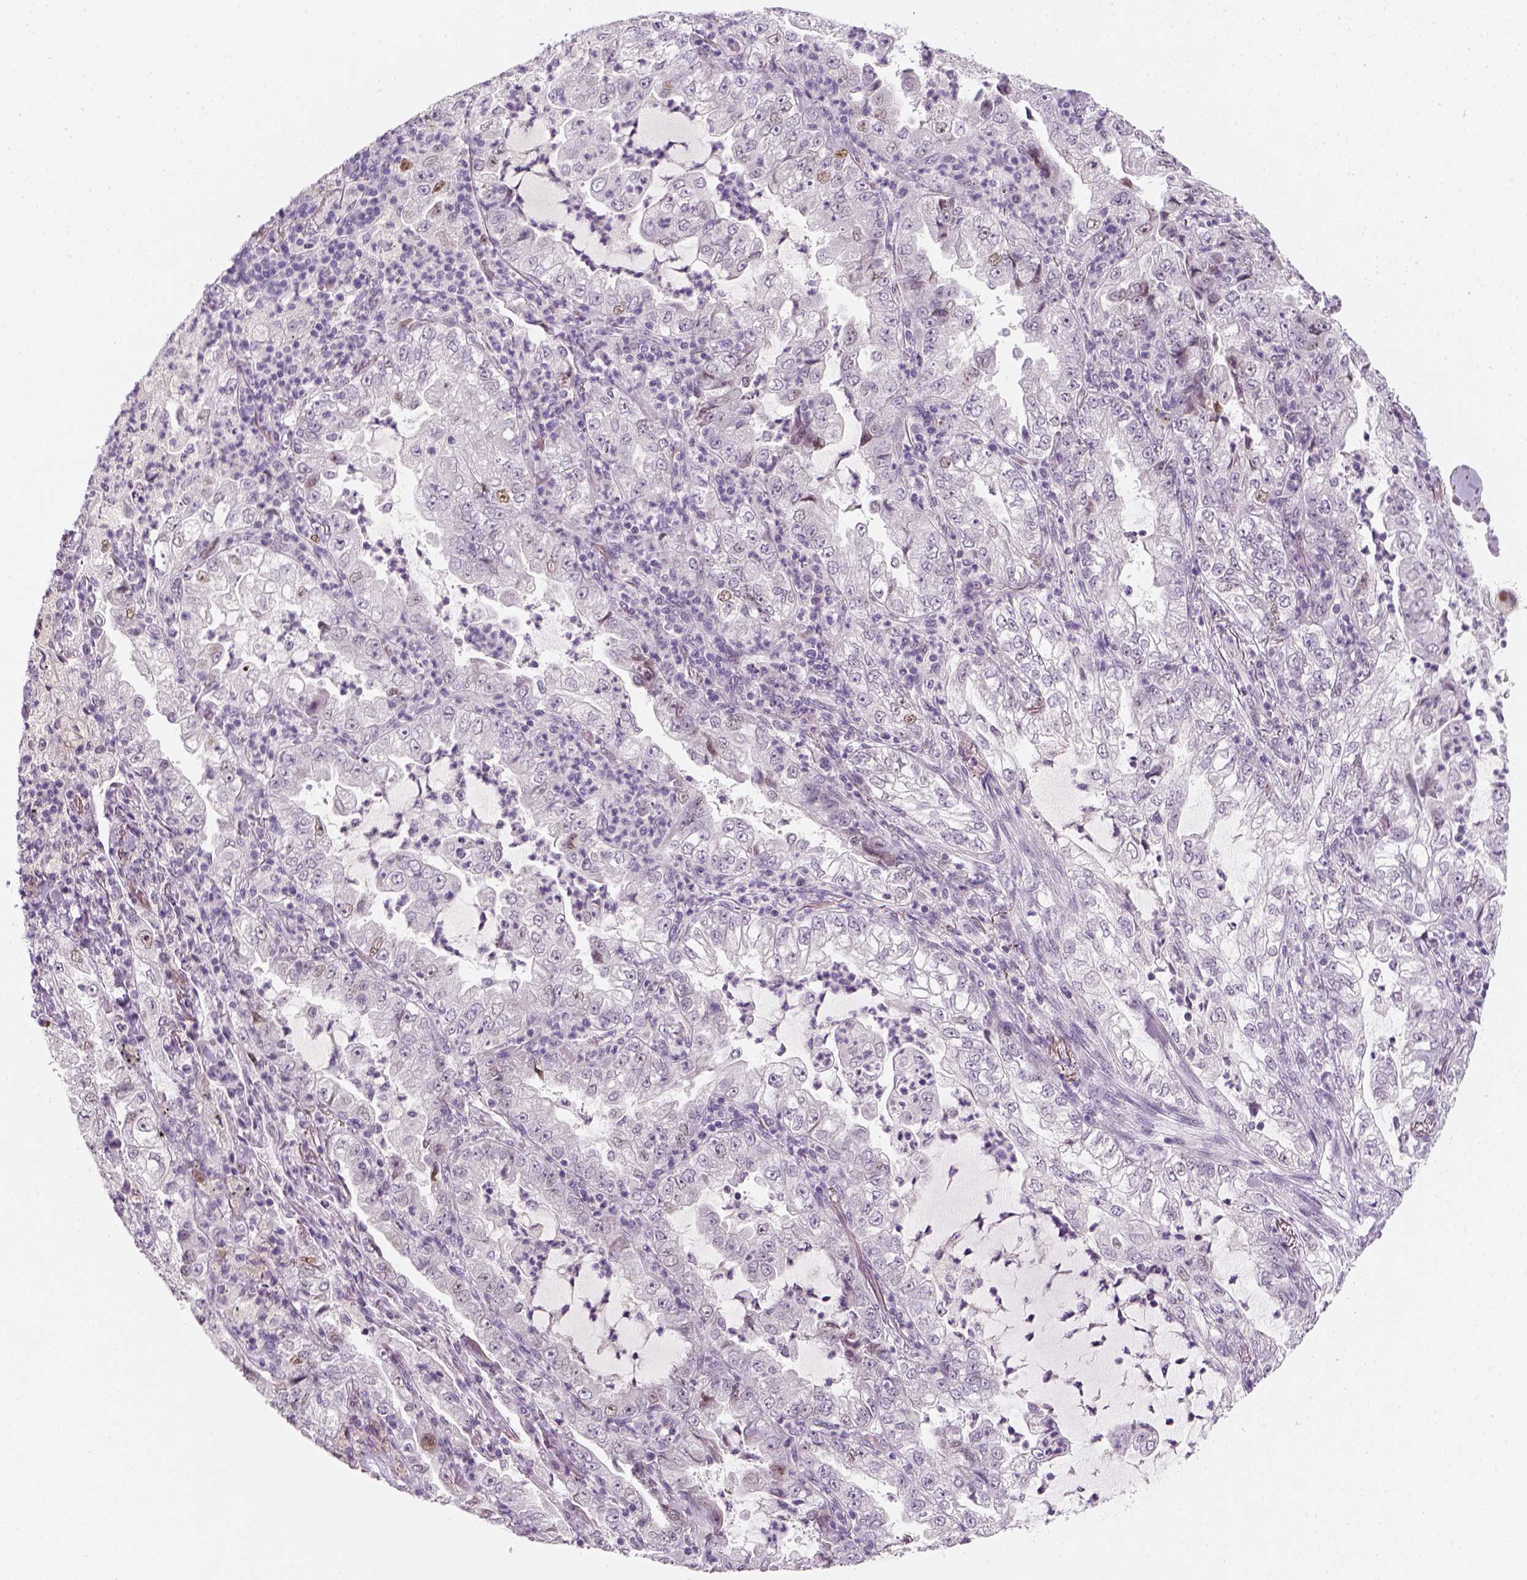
{"staining": {"intensity": "negative", "quantity": "none", "location": "none"}, "tissue": "lung cancer", "cell_type": "Tumor cells", "image_type": "cancer", "snomed": [{"axis": "morphology", "description": "Adenocarcinoma, NOS"}, {"axis": "topography", "description": "Lung"}], "caption": "Human lung cancer stained for a protein using immunohistochemistry (IHC) shows no positivity in tumor cells.", "gene": "TP53", "patient": {"sex": "female", "age": 73}}